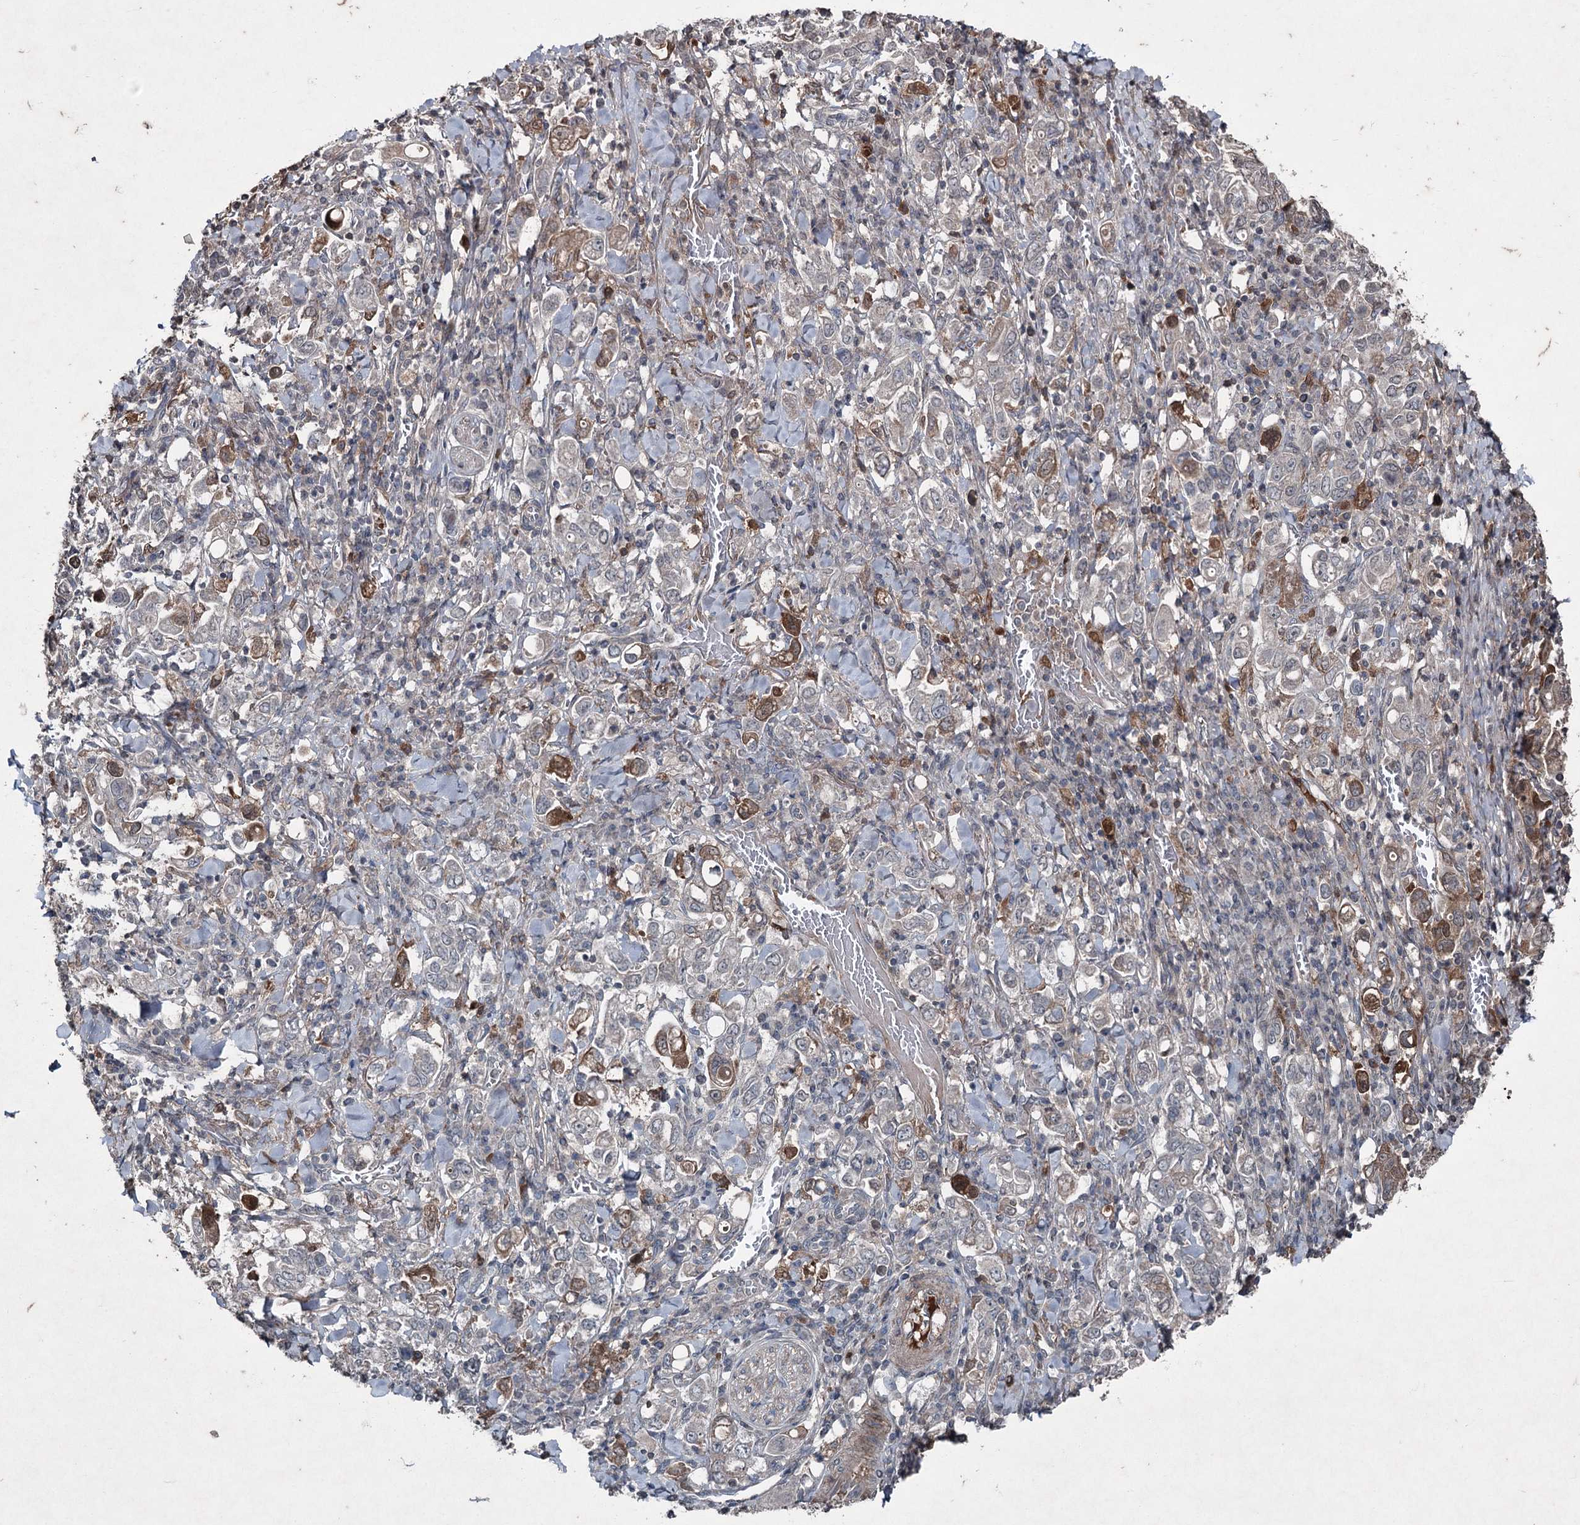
{"staining": {"intensity": "strong", "quantity": "<25%", "location": "cytoplasmic/membranous"}, "tissue": "stomach cancer", "cell_type": "Tumor cells", "image_type": "cancer", "snomed": [{"axis": "morphology", "description": "Adenocarcinoma, NOS"}, {"axis": "topography", "description": "Stomach, upper"}], "caption": "Immunohistochemical staining of human stomach cancer displays medium levels of strong cytoplasmic/membranous staining in about <25% of tumor cells.", "gene": "PGLYRP2", "patient": {"sex": "male", "age": 62}}